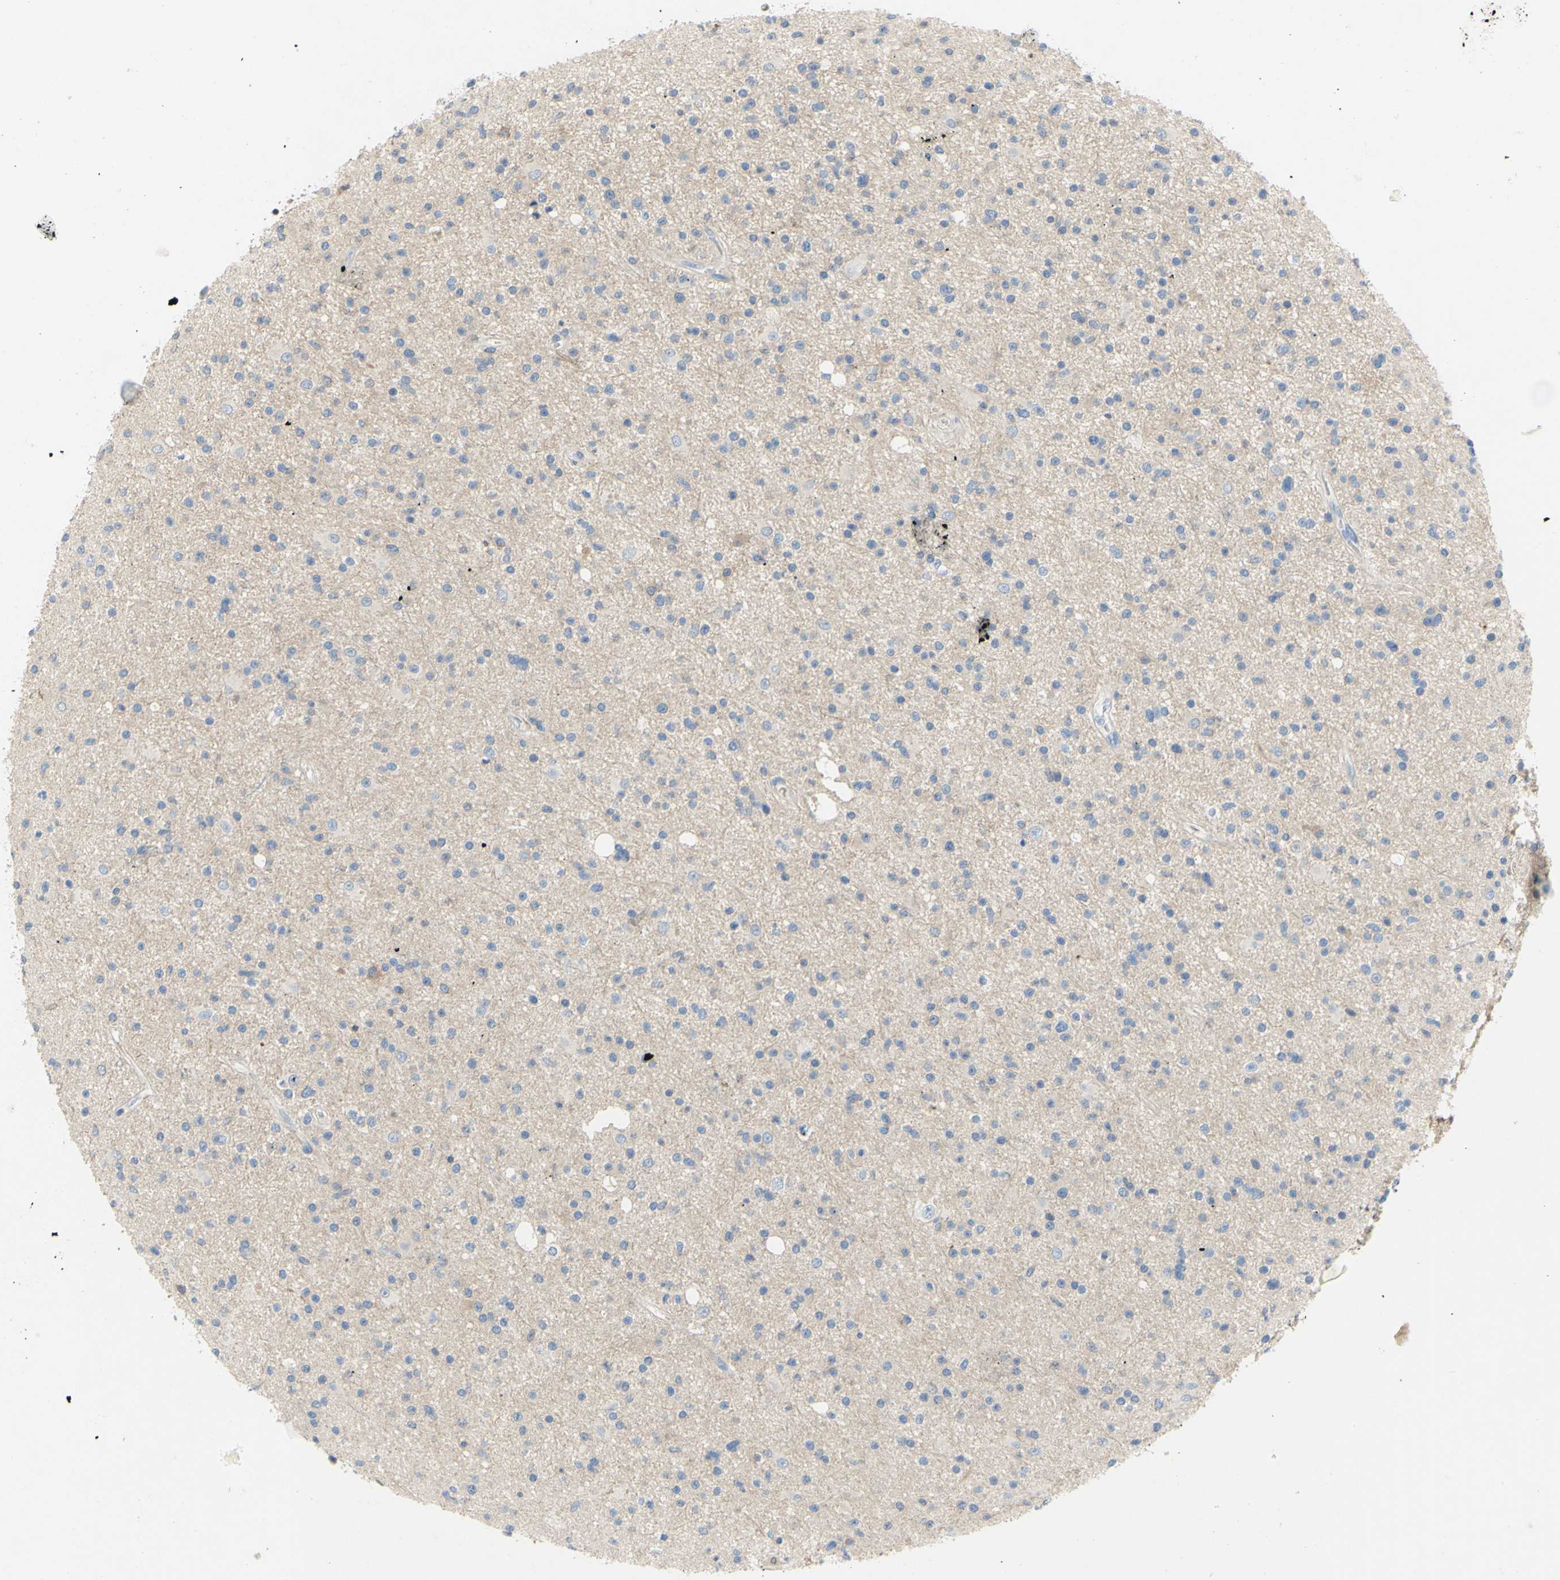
{"staining": {"intensity": "weak", "quantity": ">75%", "location": "cytoplasmic/membranous"}, "tissue": "glioma", "cell_type": "Tumor cells", "image_type": "cancer", "snomed": [{"axis": "morphology", "description": "Glioma, malignant, High grade"}, {"axis": "topography", "description": "Brain"}], "caption": "High-magnification brightfield microscopy of high-grade glioma (malignant) stained with DAB (3,3'-diaminobenzidine) (brown) and counterstained with hematoxylin (blue). tumor cells exhibit weak cytoplasmic/membranous staining is seen in about>75% of cells. (Stains: DAB in brown, nuclei in blue, Microscopy: brightfield microscopy at high magnification).", "gene": "MUC1", "patient": {"sex": "male", "age": 33}}